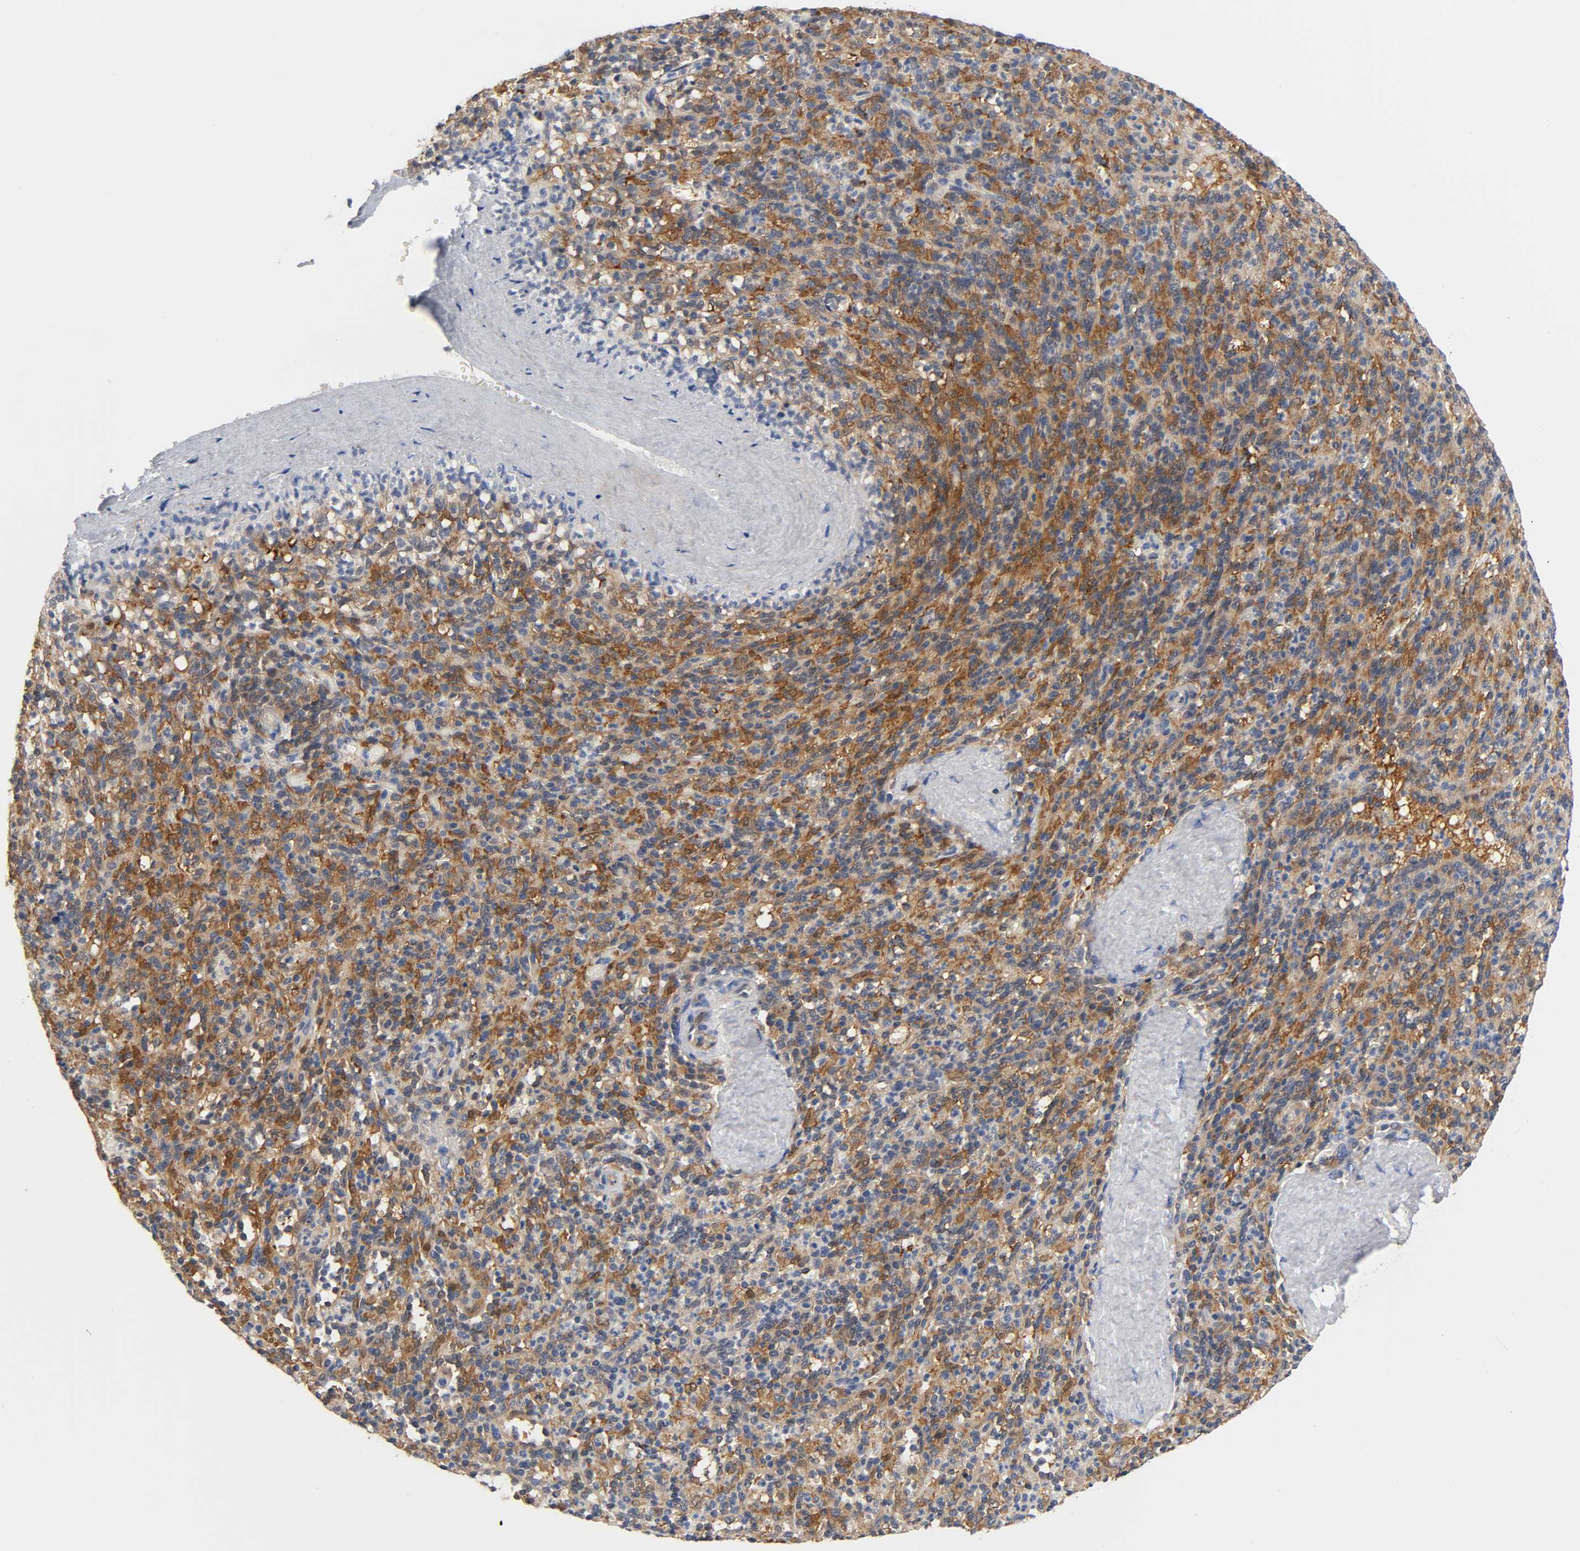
{"staining": {"intensity": "moderate", "quantity": "25%-75%", "location": "cytoplasmic/membranous"}, "tissue": "spleen", "cell_type": "Cells in red pulp", "image_type": "normal", "snomed": [{"axis": "morphology", "description": "Normal tissue, NOS"}, {"axis": "topography", "description": "Spleen"}], "caption": "Immunohistochemistry image of unremarkable spleen stained for a protein (brown), which shows medium levels of moderate cytoplasmic/membranous positivity in about 25%-75% of cells in red pulp.", "gene": "FYN", "patient": {"sex": "male", "age": 36}}